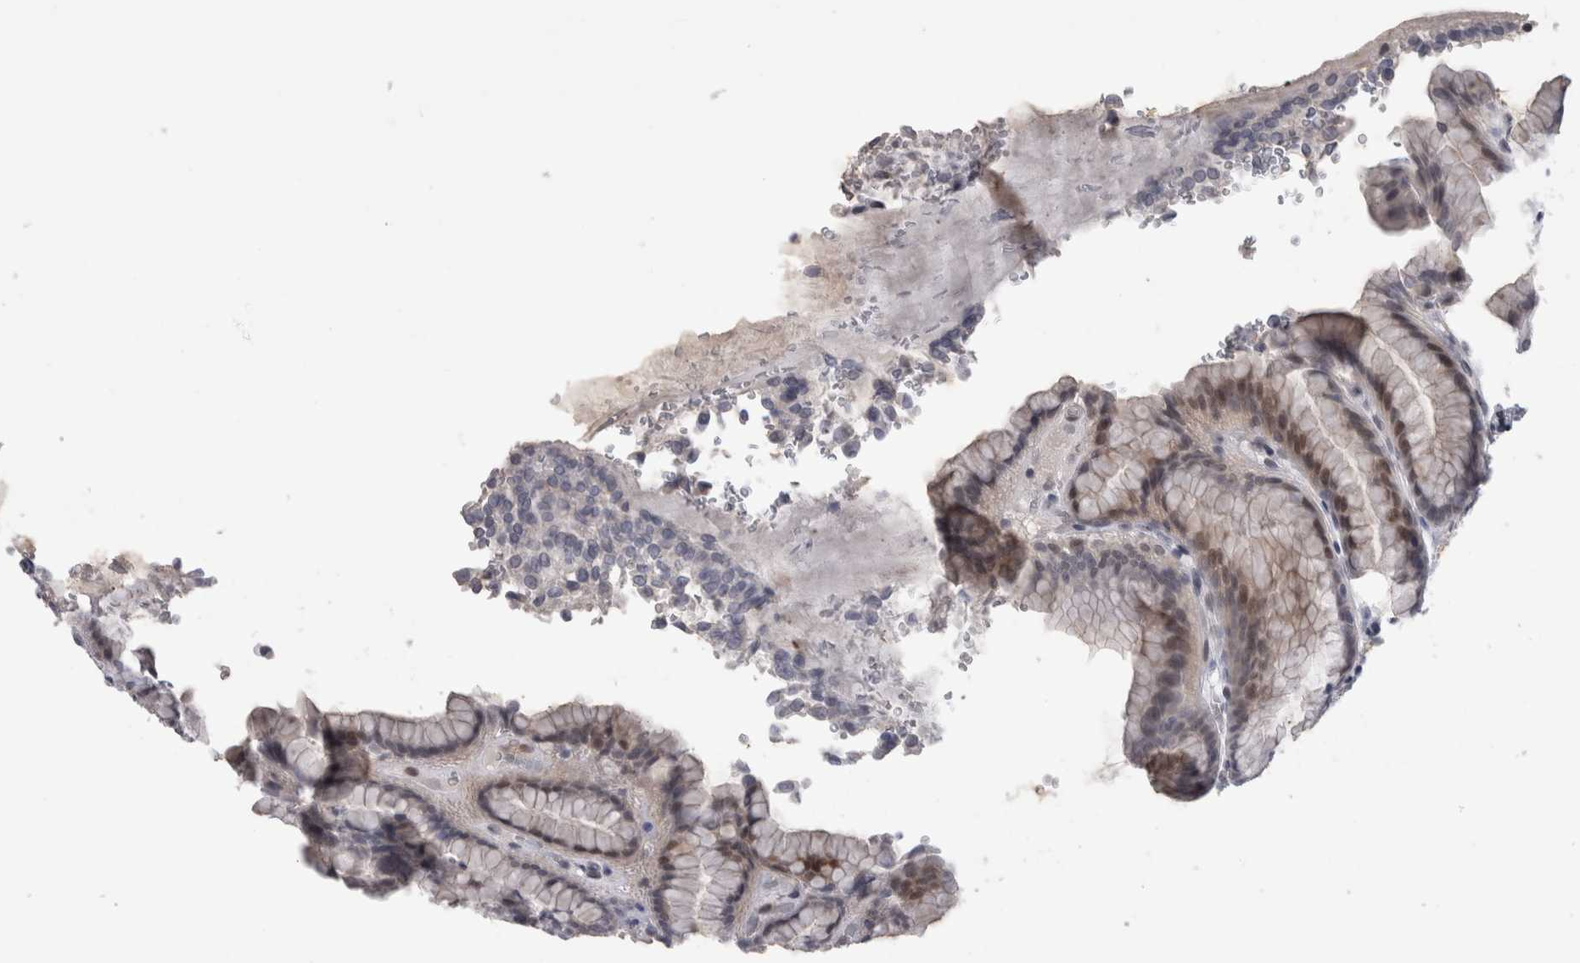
{"staining": {"intensity": "moderate", "quantity": "<25%", "location": "cytoplasmic/membranous,nuclear"}, "tissue": "stomach", "cell_type": "Glandular cells", "image_type": "normal", "snomed": [{"axis": "morphology", "description": "Normal tissue, NOS"}, {"axis": "topography", "description": "Stomach"}], "caption": "DAB (3,3'-diaminobenzidine) immunohistochemical staining of benign human stomach demonstrates moderate cytoplasmic/membranous,nuclear protein staining in about <25% of glandular cells.", "gene": "KIF18B", "patient": {"sex": "male", "age": 42}}